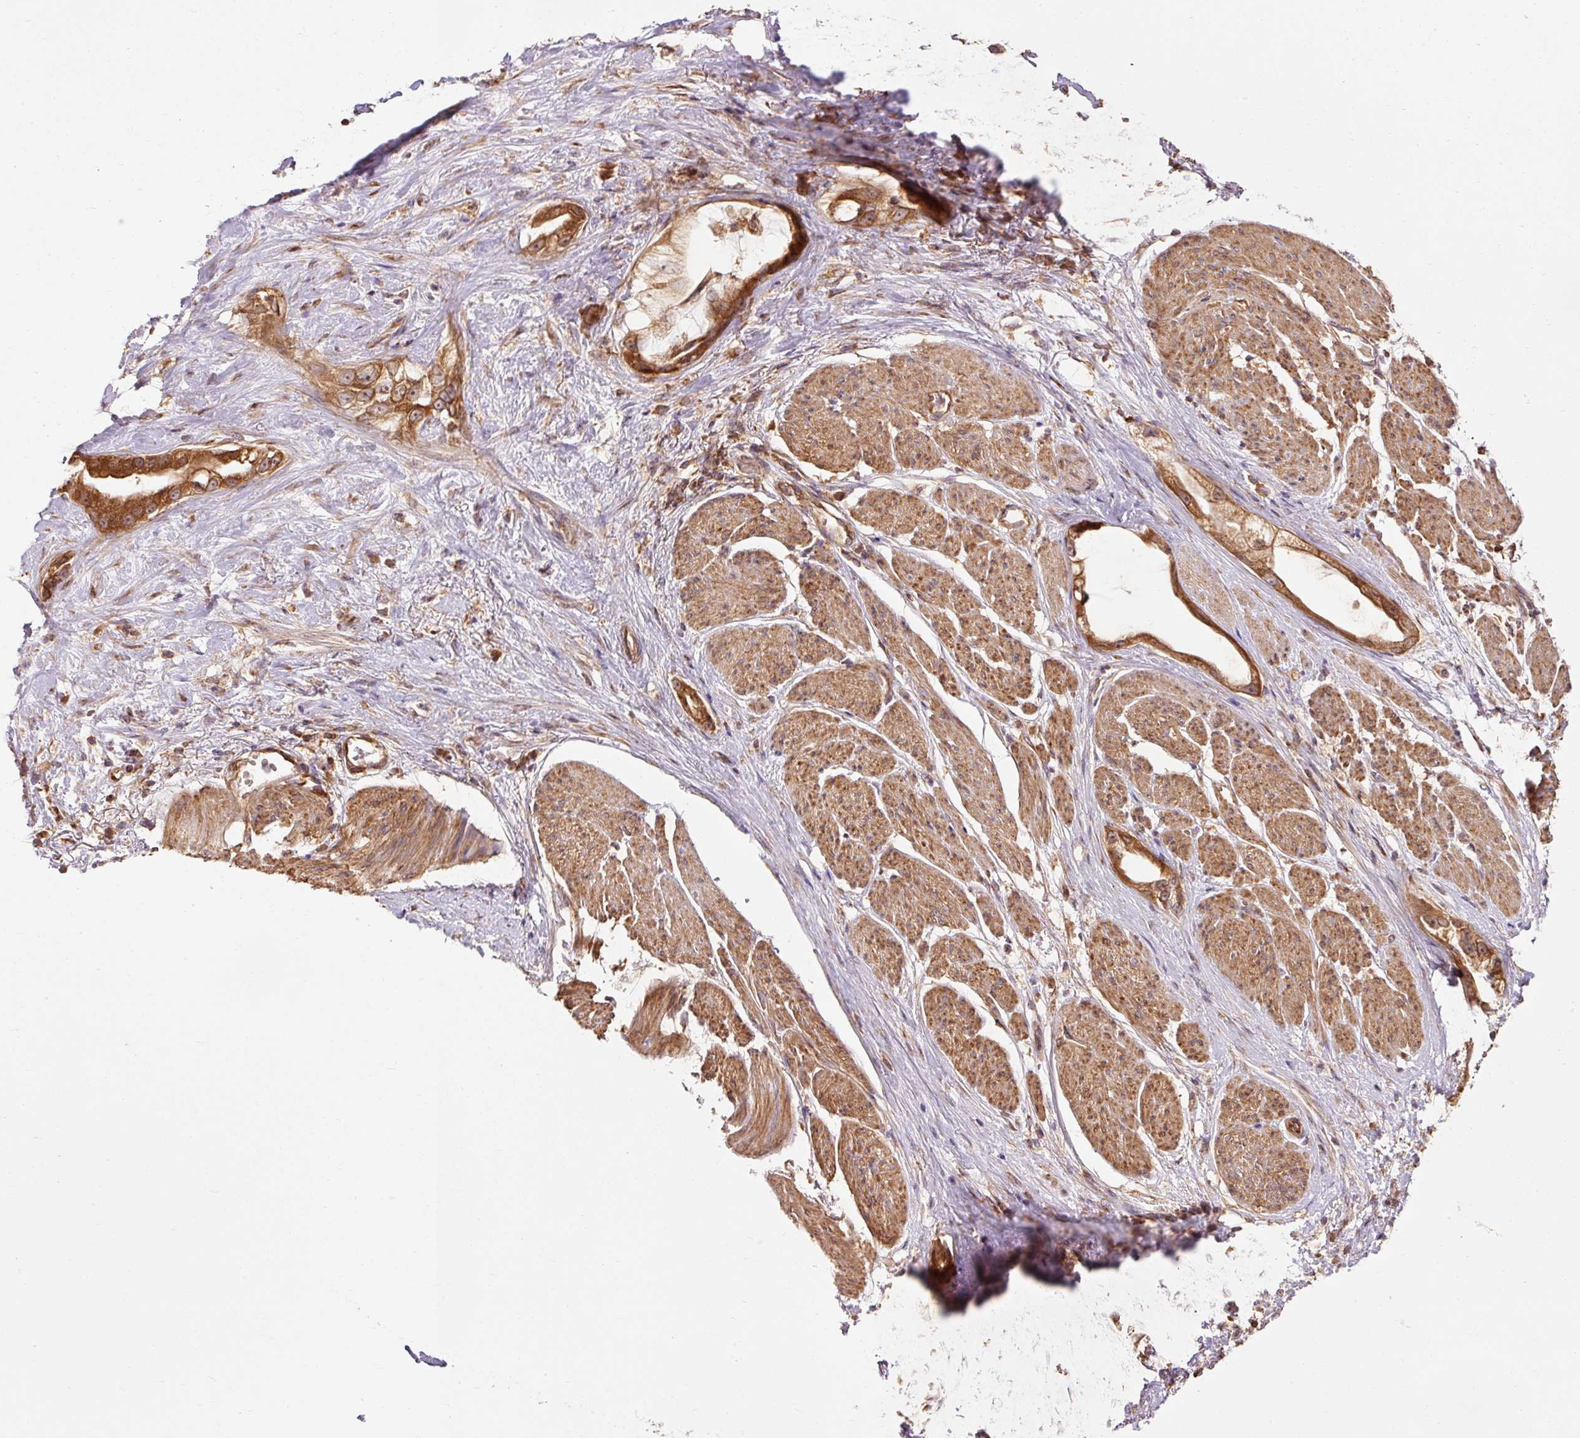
{"staining": {"intensity": "strong", "quantity": ">75%", "location": "cytoplasmic/membranous"}, "tissue": "stomach cancer", "cell_type": "Tumor cells", "image_type": "cancer", "snomed": [{"axis": "morphology", "description": "Adenocarcinoma, NOS"}, {"axis": "topography", "description": "Stomach"}], "caption": "DAB immunohistochemical staining of human stomach cancer (adenocarcinoma) displays strong cytoplasmic/membranous protein positivity in about >75% of tumor cells.", "gene": "PDAP1", "patient": {"sex": "male", "age": 55}}